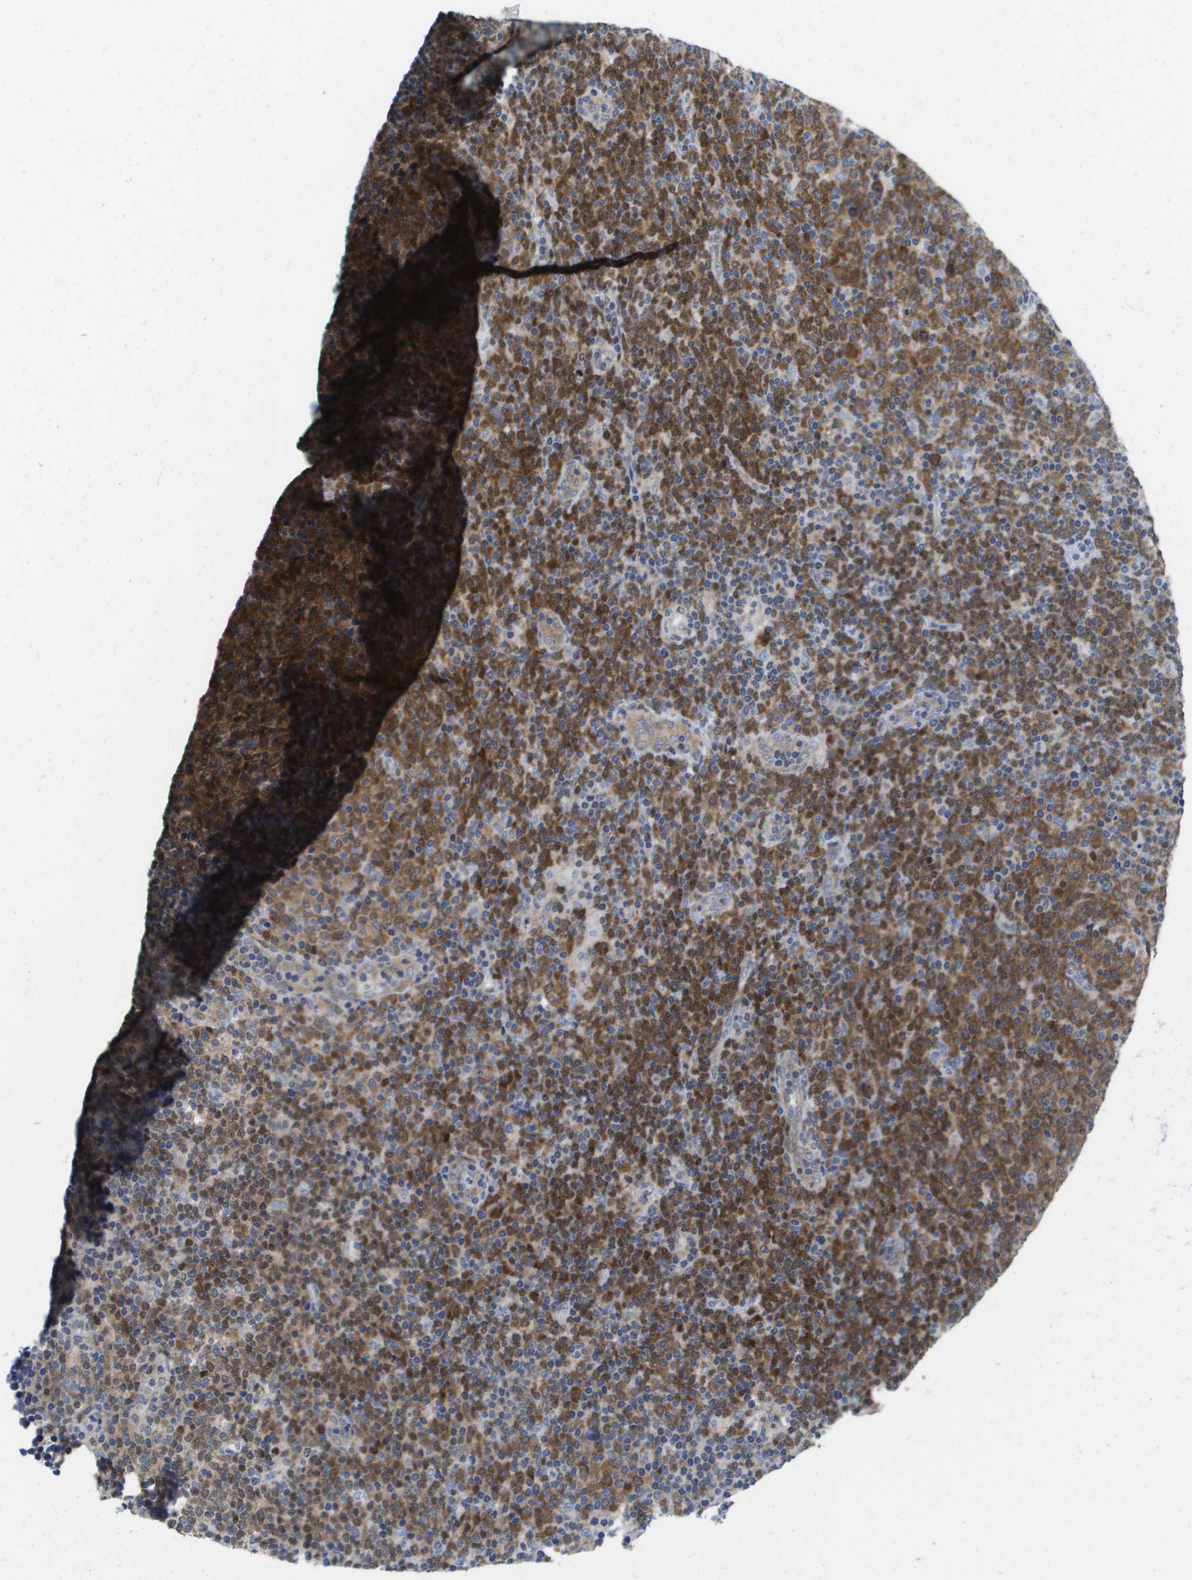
{"staining": {"intensity": "moderate", "quantity": ">75%", "location": "cytoplasmic/membranous"}, "tissue": "lymphoma", "cell_type": "Tumor cells", "image_type": "cancer", "snomed": [{"axis": "morphology", "description": "Malignant lymphoma, non-Hodgkin's type, Low grade"}, {"axis": "topography", "description": "Lymph node"}], "caption": "Protein positivity by IHC exhibits moderate cytoplasmic/membranous positivity in about >75% of tumor cells in malignant lymphoma, non-Hodgkin's type (low-grade). (brown staining indicates protein expression, while blue staining denotes nuclei).", "gene": "FKBP4", "patient": {"sex": "male", "age": 70}}